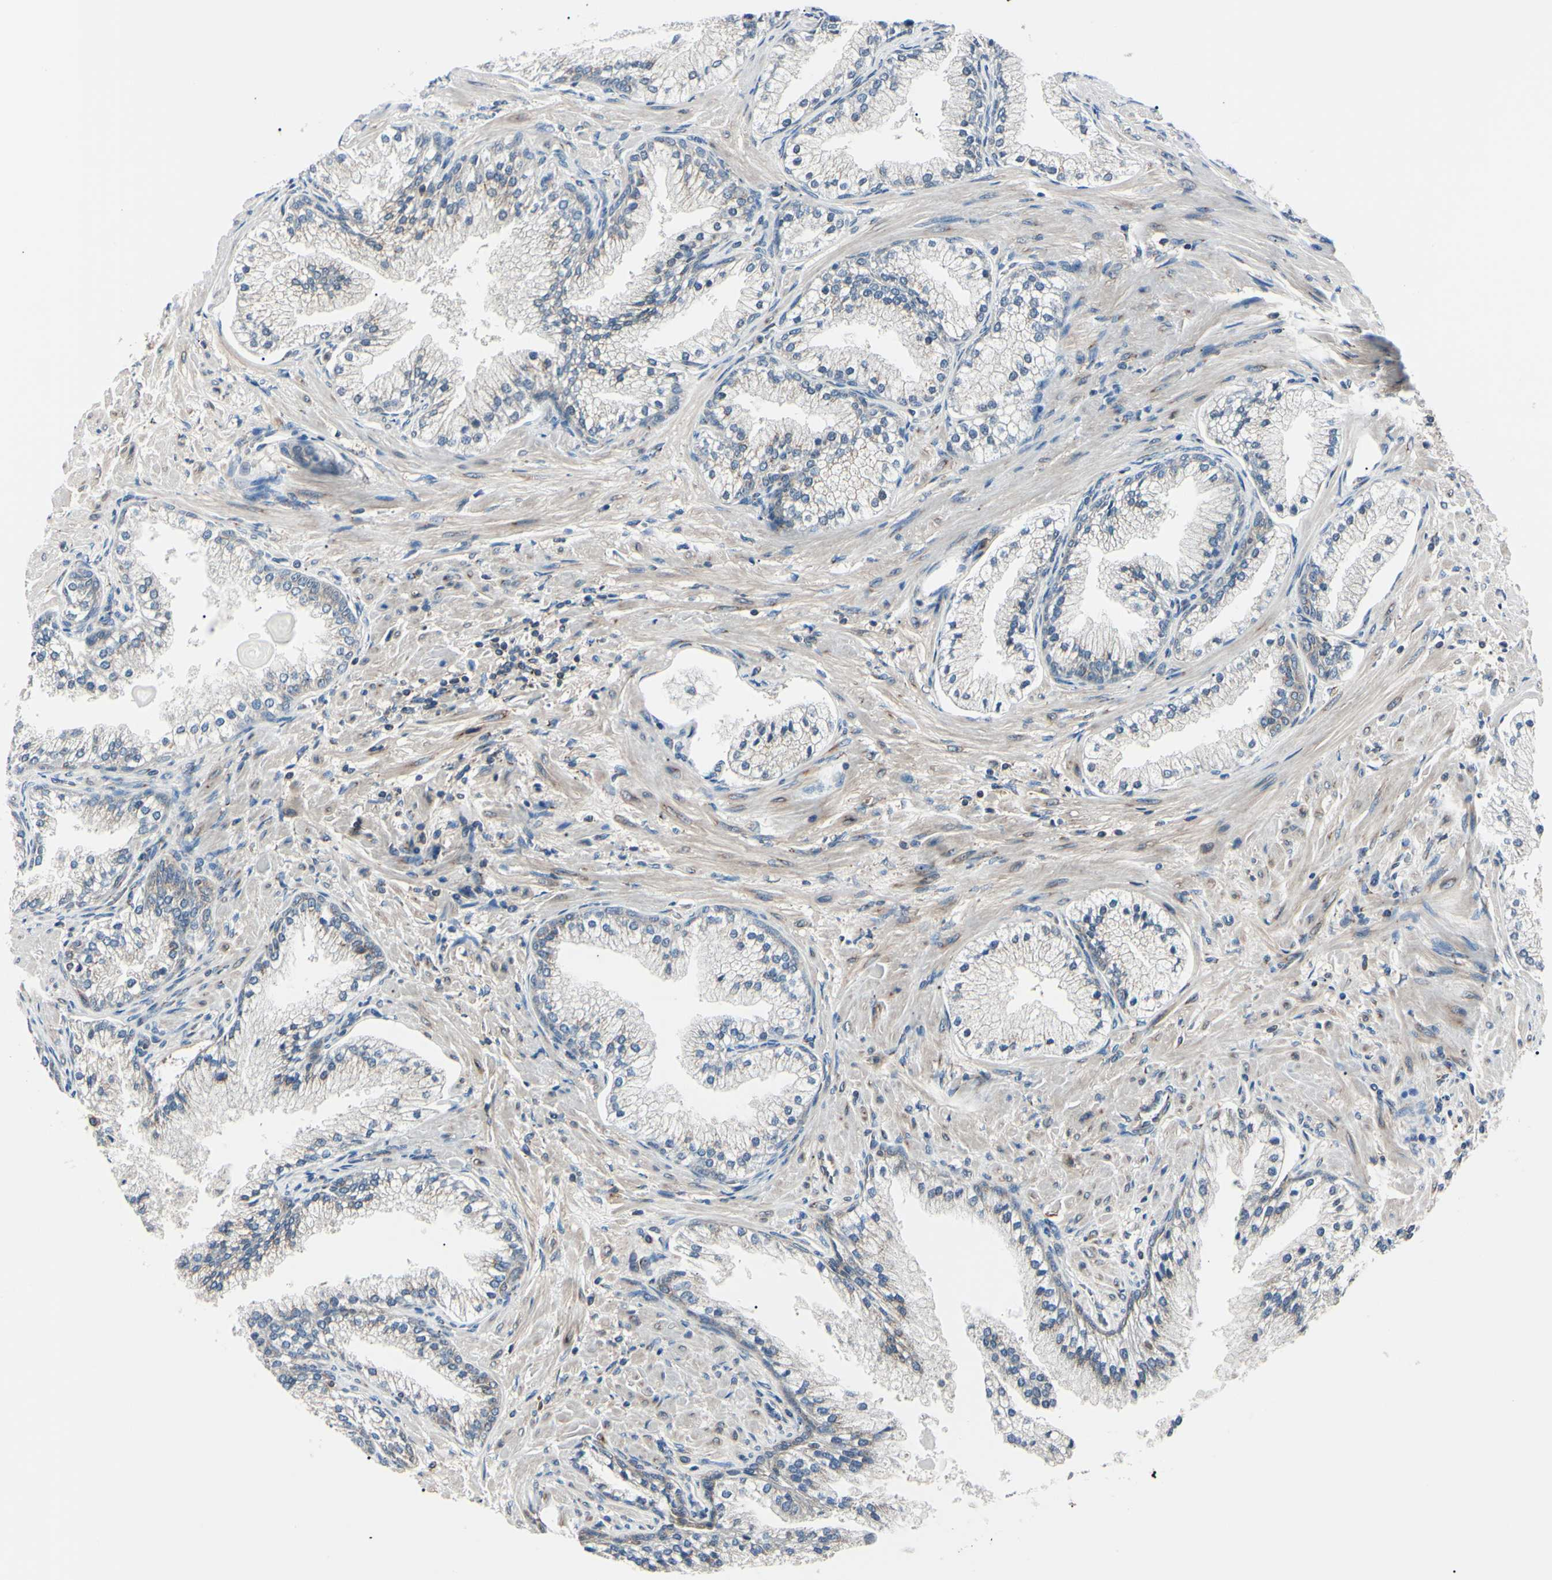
{"staining": {"intensity": "moderate", "quantity": "<25%", "location": "cytoplasmic/membranous"}, "tissue": "prostate cancer", "cell_type": "Tumor cells", "image_type": "cancer", "snomed": [{"axis": "morphology", "description": "Adenocarcinoma, High grade"}, {"axis": "topography", "description": "Prostate"}], "caption": "Human prostate cancer (high-grade adenocarcinoma) stained with a protein marker reveals moderate staining in tumor cells.", "gene": "MAPRE1", "patient": {"sex": "male", "age": 58}}